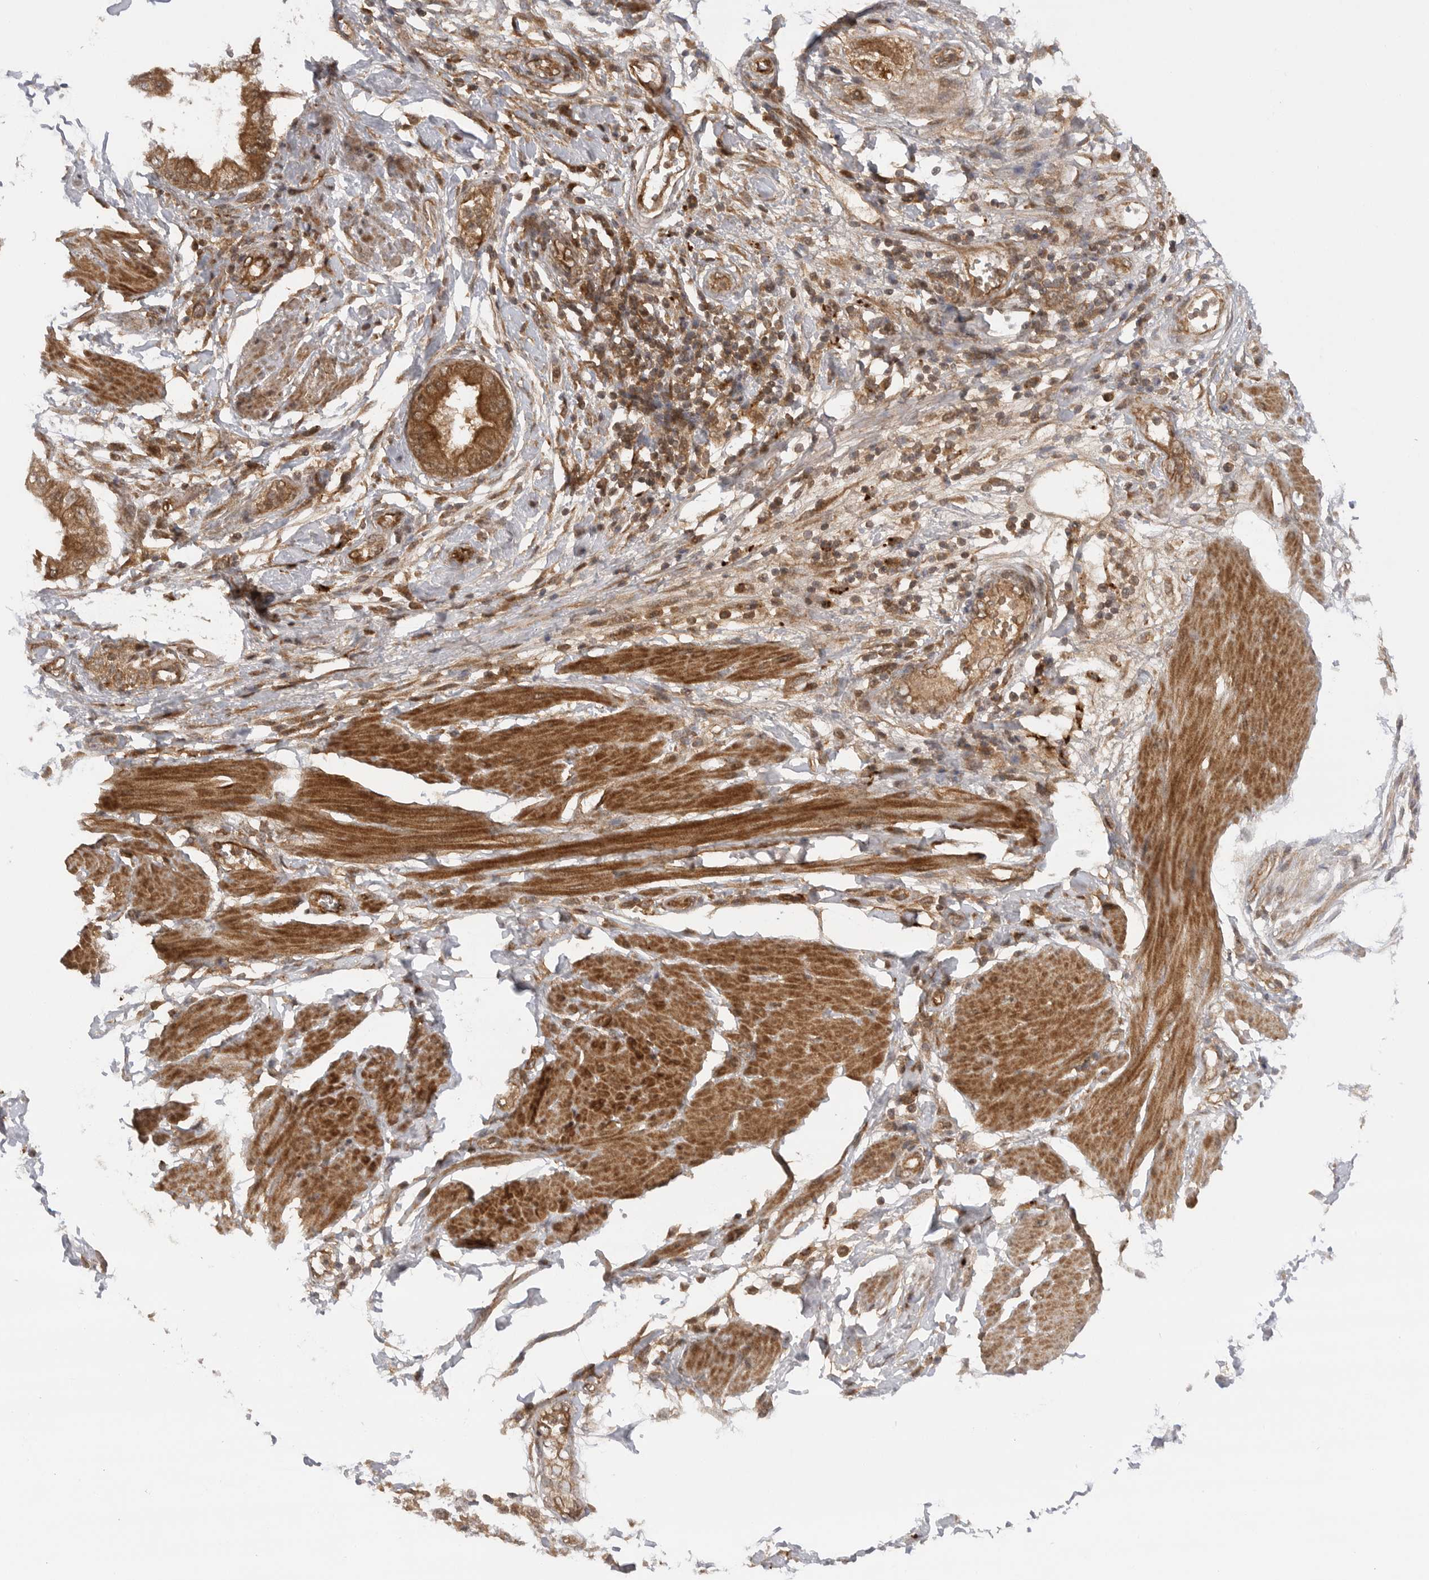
{"staining": {"intensity": "moderate", "quantity": ">75%", "location": "cytoplasmic/membranous"}, "tissue": "pancreatic cancer", "cell_type": "Tumor cells", "image_type": "cancer", "snomed": [{"axis": "morphology", "description": "Normal tissue, NOS"}, {"axis": "morphology", "description": "Adenocarcinoma, NOS"}, {"axis": "topography", "description": "Pancreas"}, {"axis": "topography", "description": "Duodenum"}], "caption": "Immunohistochemical staining of pancreatic cancer (adenocarcinoma) shows moderate cytoplasmic/membranous protein expression in approximately >75% of tumor cells. The protein is shown in brown color, while the nuclei are stained blue.", "gene": "PRDX4", "patient": {"sex": "female", "age": 60}}